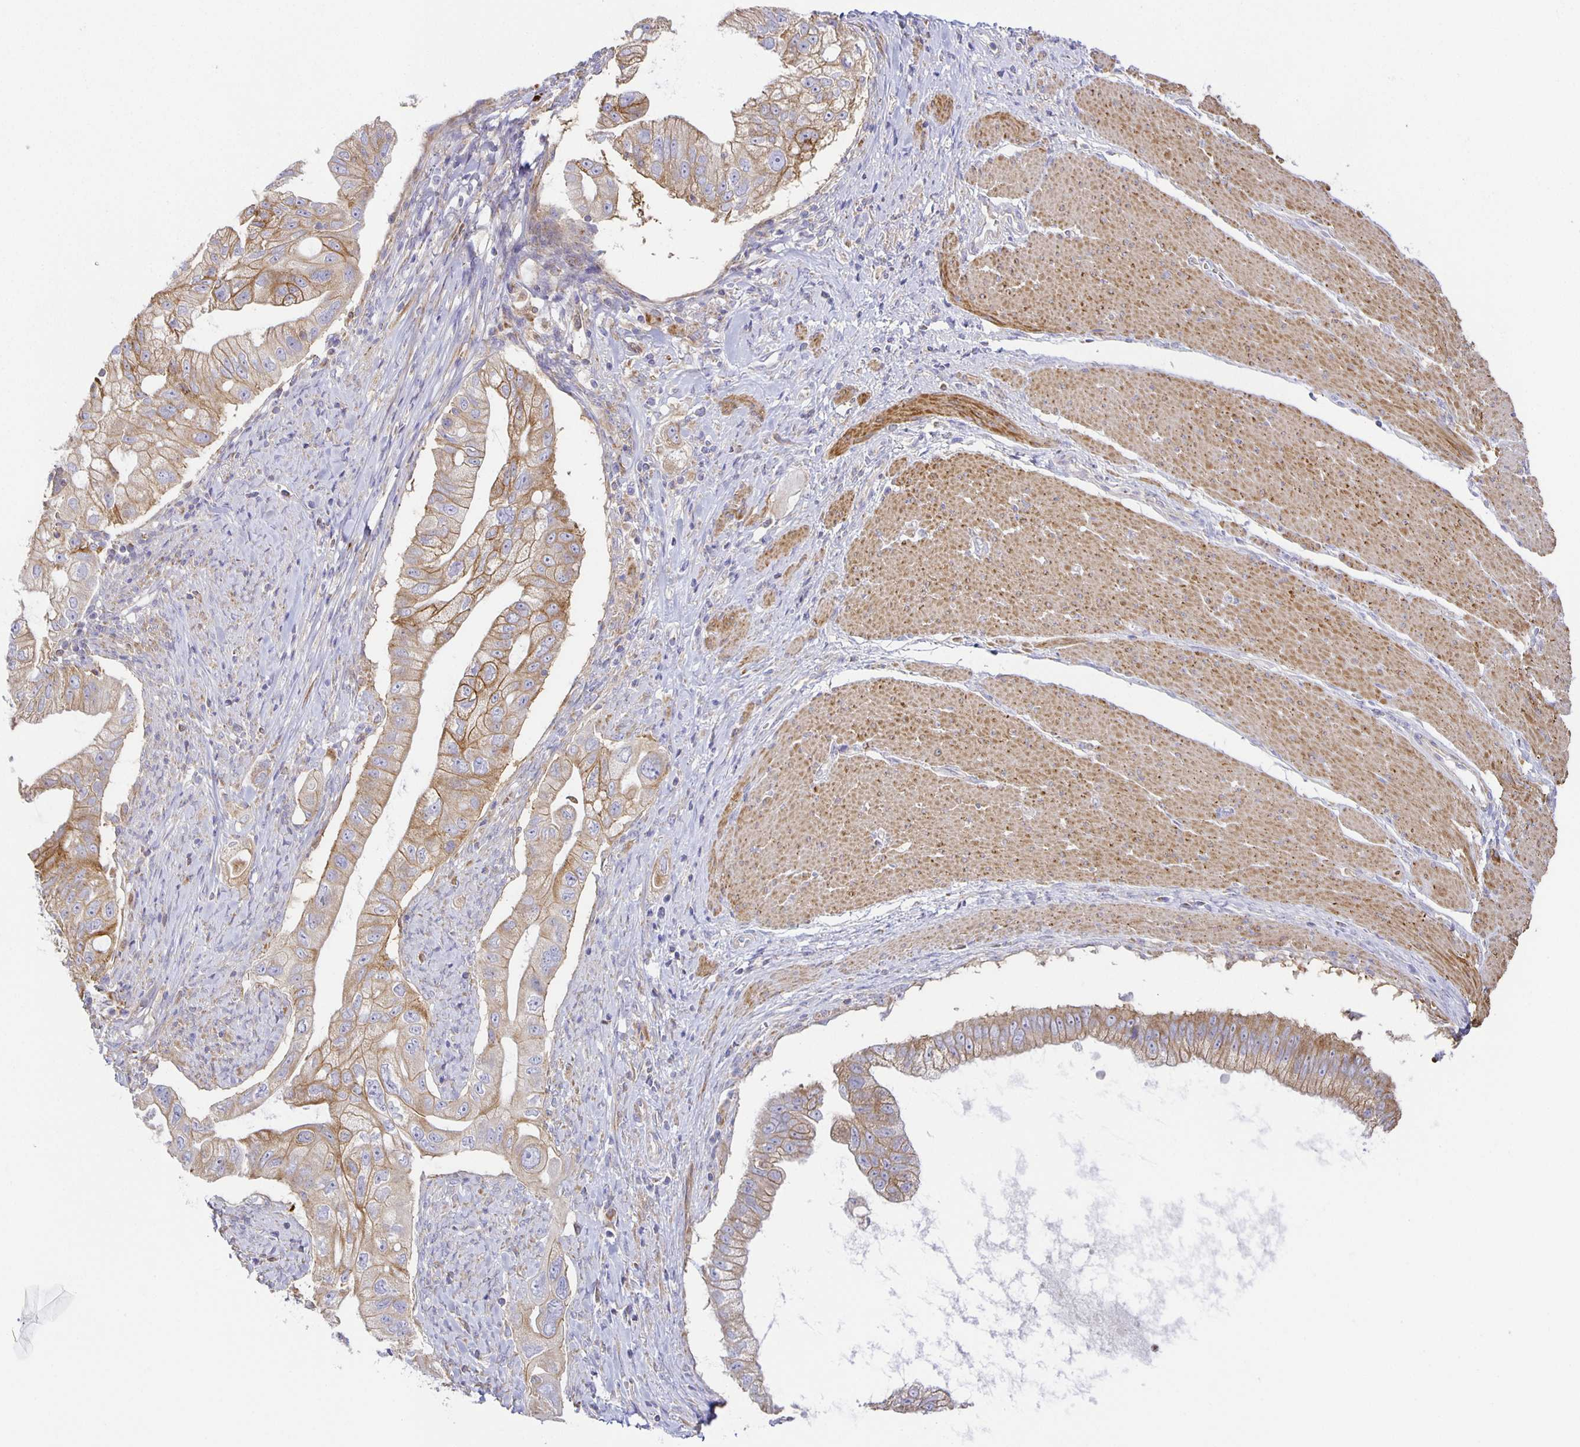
{"staining": {"intensity": "moderate", "quantity": "25%-75%", "location": "cytoplasmic/membranous"}, "tissue": "pancreatic cancer", "cell_type": "Tumor cells", "image_type": "cancer", "snomed": [{"axis": "morphology", "description": "Adenocarcinoma, NOS"}, {"axis": "topography", "description": "Pancreas"}], "caption": "Immunohistochemistry (DAB) staining of pancreatic cancer (adenocarcinoma) reveals moderate cytoplasmic/membranous protein staining in about 25%-75% of tumor cells.", "gene": "FLRT3", "patient": {"sex": "male", "age": 70}}